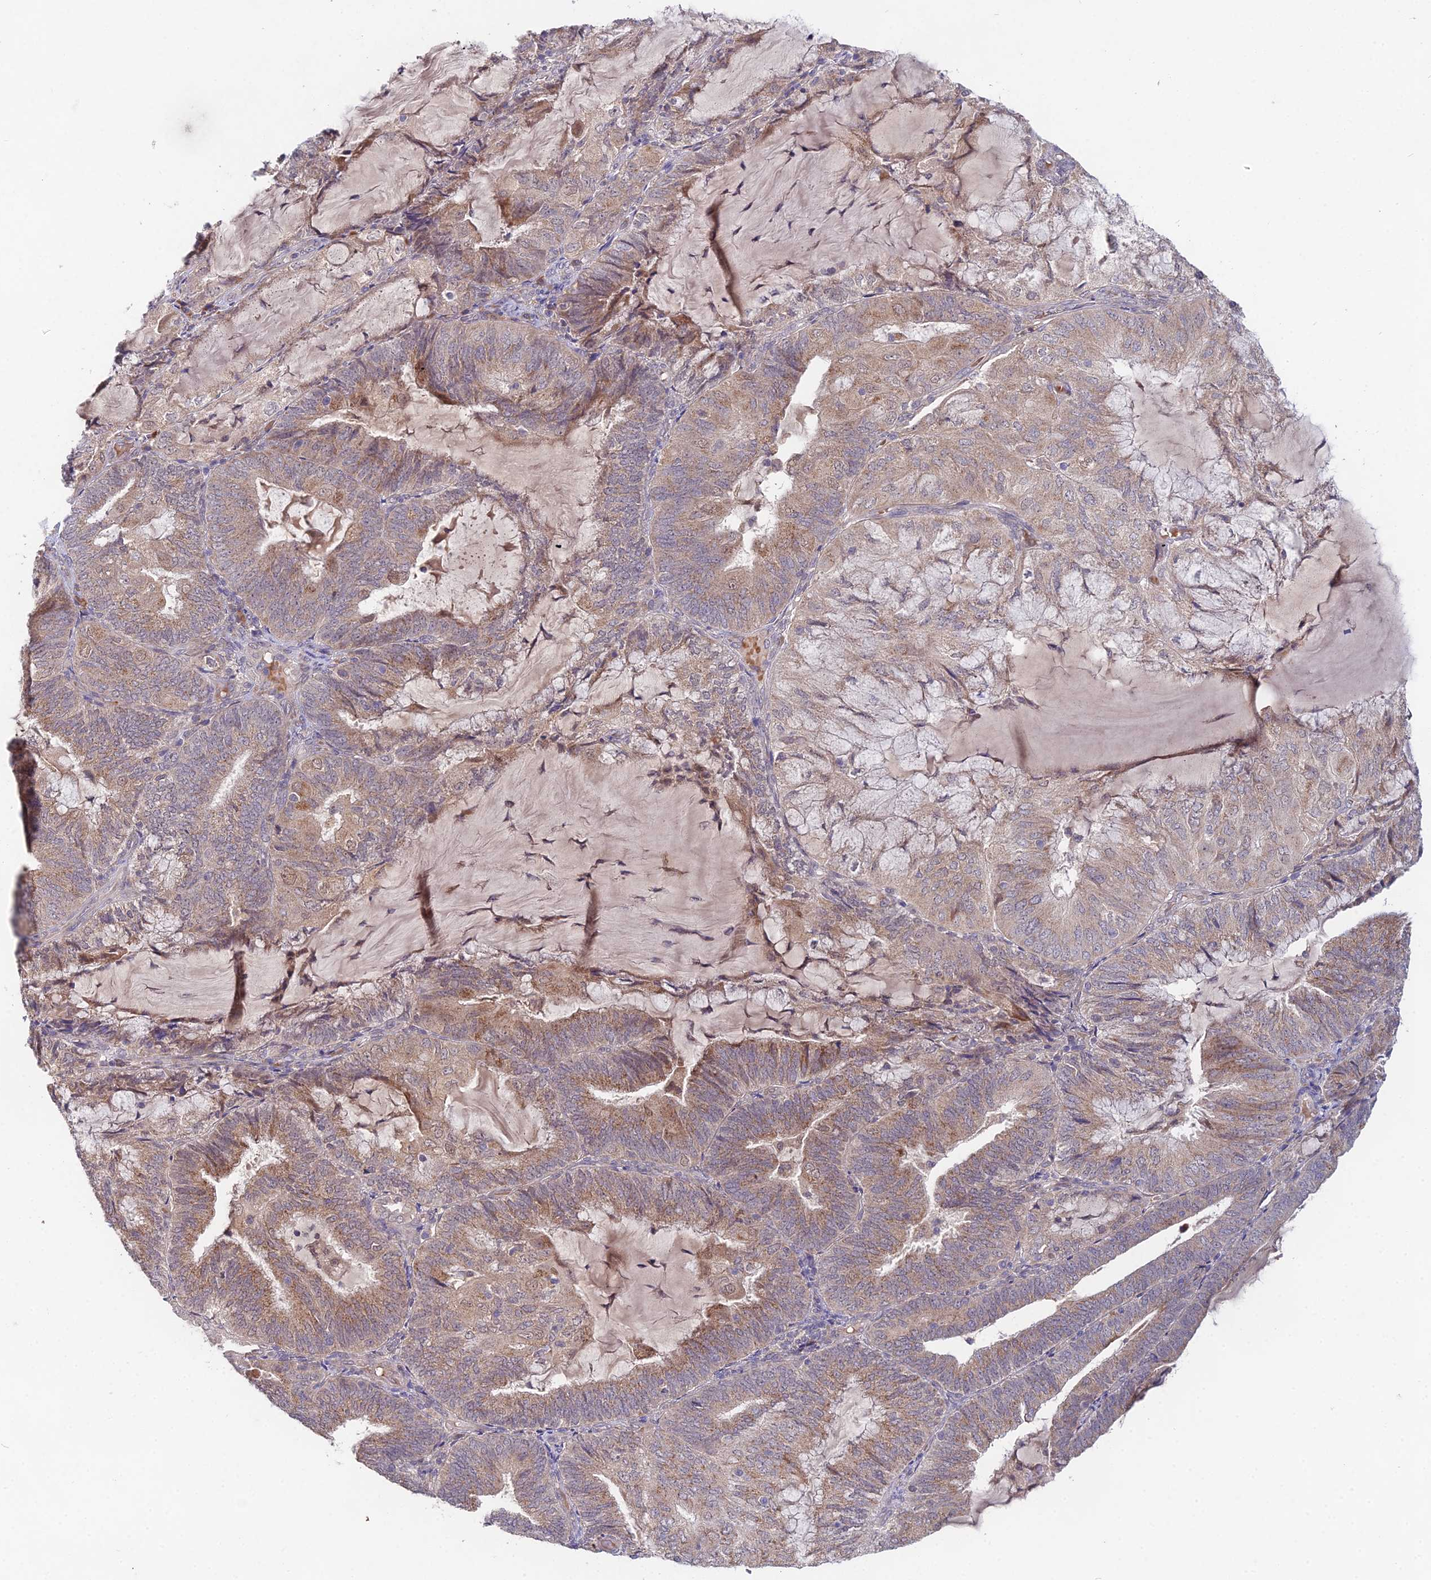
{"staining": {"intensity": "moderate", "quantity": ">75%", "location": "cytoplasmic/membranous"}, "tissue": "endometrial cancer", "cell_type": "Tumor cells", "image_type": "cancer", "snomed": [{"axis": "morphology", "description": "Adenocarcinoma, NOS"}, {"axis": "topography", "description": "Endometrium"}], "caption": "The micrograph reveals immunohistochemical staining of endometrial cancer. There is moderate cytoplasmic/membranous staining is identified in approximately >75% of tumor cells. The protein of interest is shown in brown color, while the nuclei are stained blue.", "gene": "WDR43", "patient": {"sex": "female", "age": 81}}